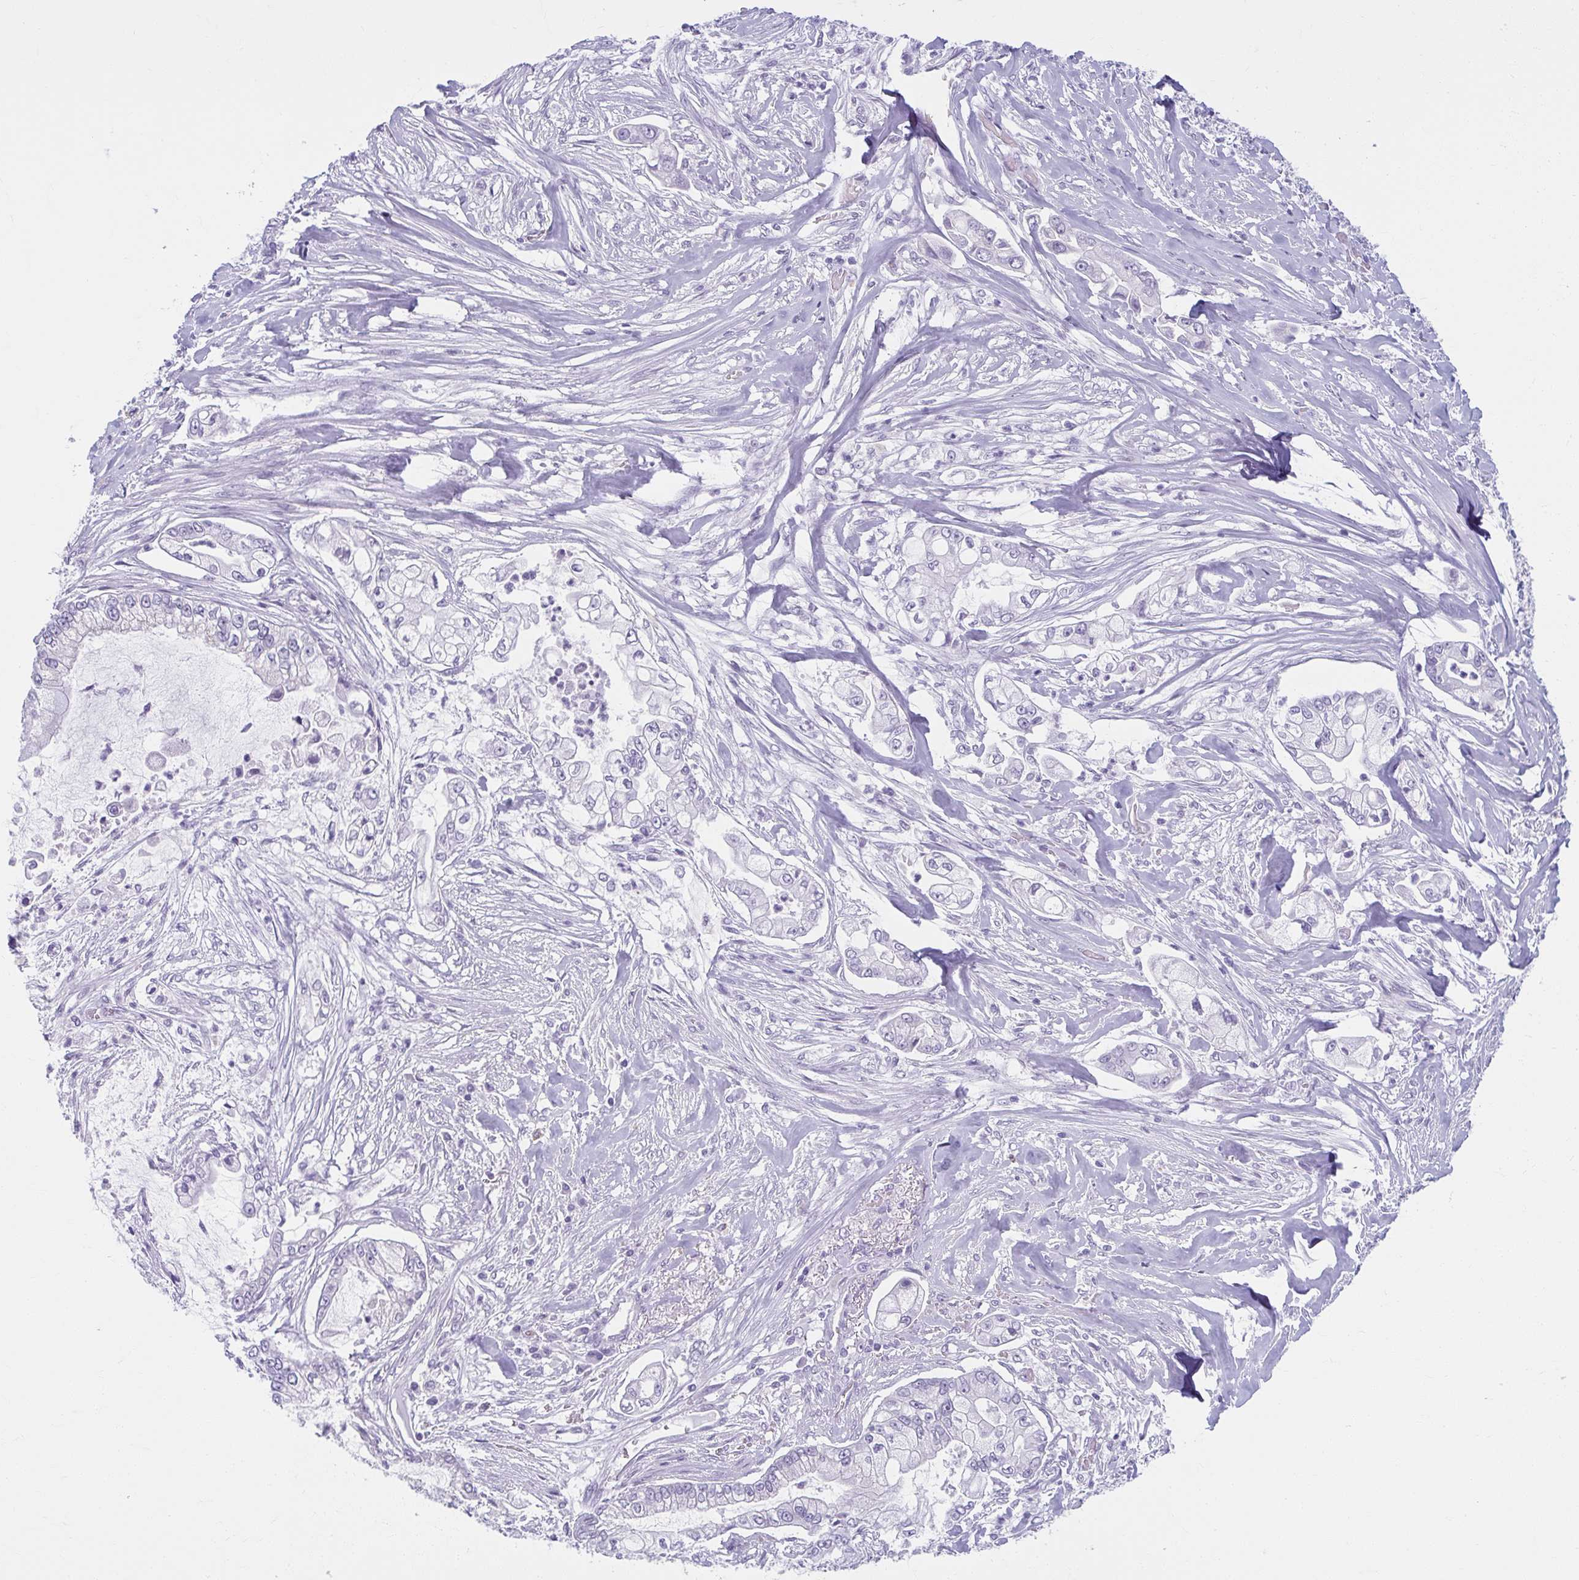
{"staining": {"intensity": "negative", "quantity": "none", "location": "none"}, "tissue": "pancreatic cancer", "cell_type": "Tumor cells", "image_type": "cancer", "snomed": [{"axis": "morphology", "description": "Adenocarcinoma, NOS"}, {"axis": "topography", "description": "Pancreas"}], "caption": "The immunohistochemistry (IHC) photomicrograph has no significant staining in tumor cells of pancreatic cancer (adenocarcinoma) tissue.", "gene": "MOBP", "patient": {"sex": "female", "age": 69}}